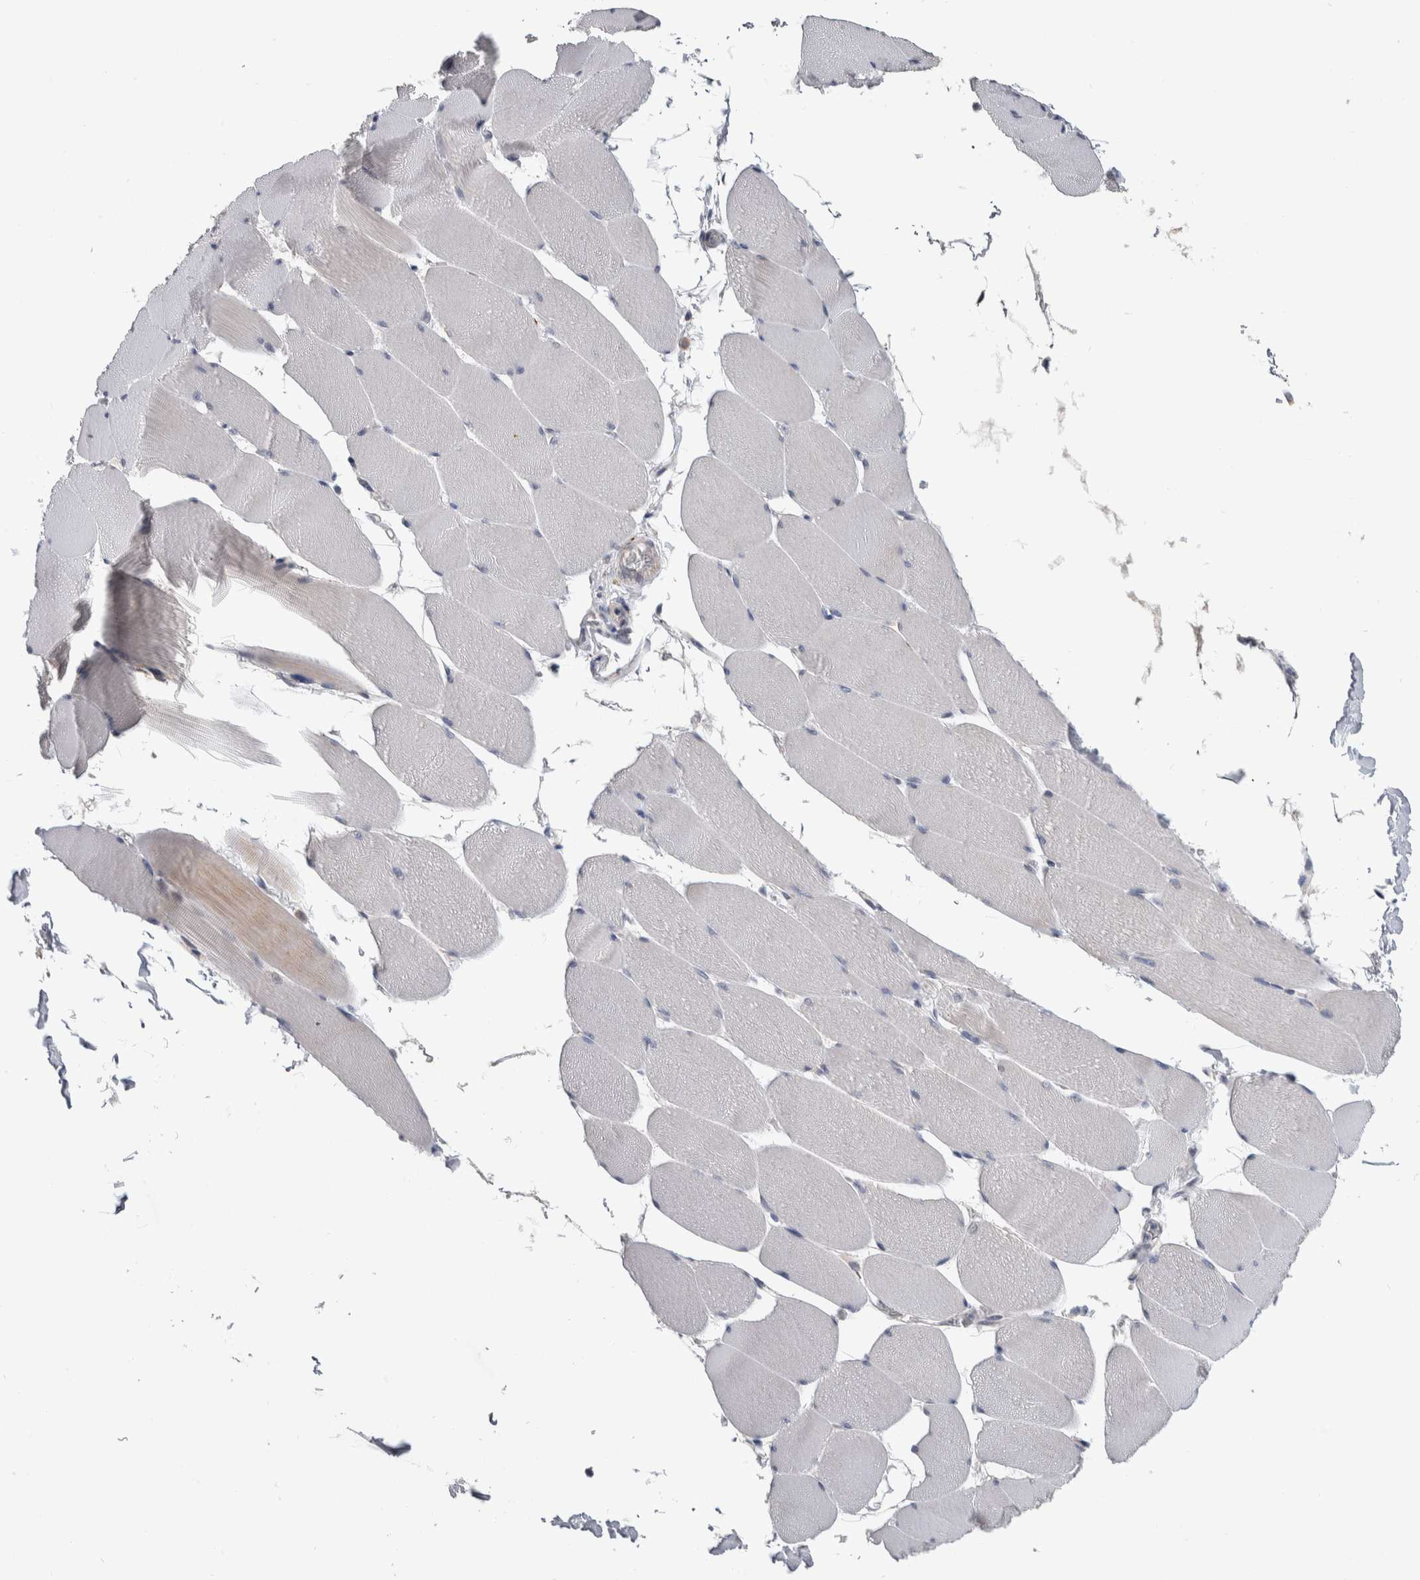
{"staining": {"intensity": "weak", "quantity": "<25%", "location": "cytoplasmic/membranous"}, "tissue": "skeletal muscle", "cell_type": "Myocytes", "image_type": "normal", "snomed": [{"axis": "morphology", "description": "Normal tissue, NOS"}, {"axis": "topography", "description": "Skeletal muscle"}], "caption": "Human skeletal muscle stained for a protein using immunohistochemistry demonstrates no positivity in myocytes.", "gene": "FAM83G", "patient": {"sex": "male", "age": 62}}